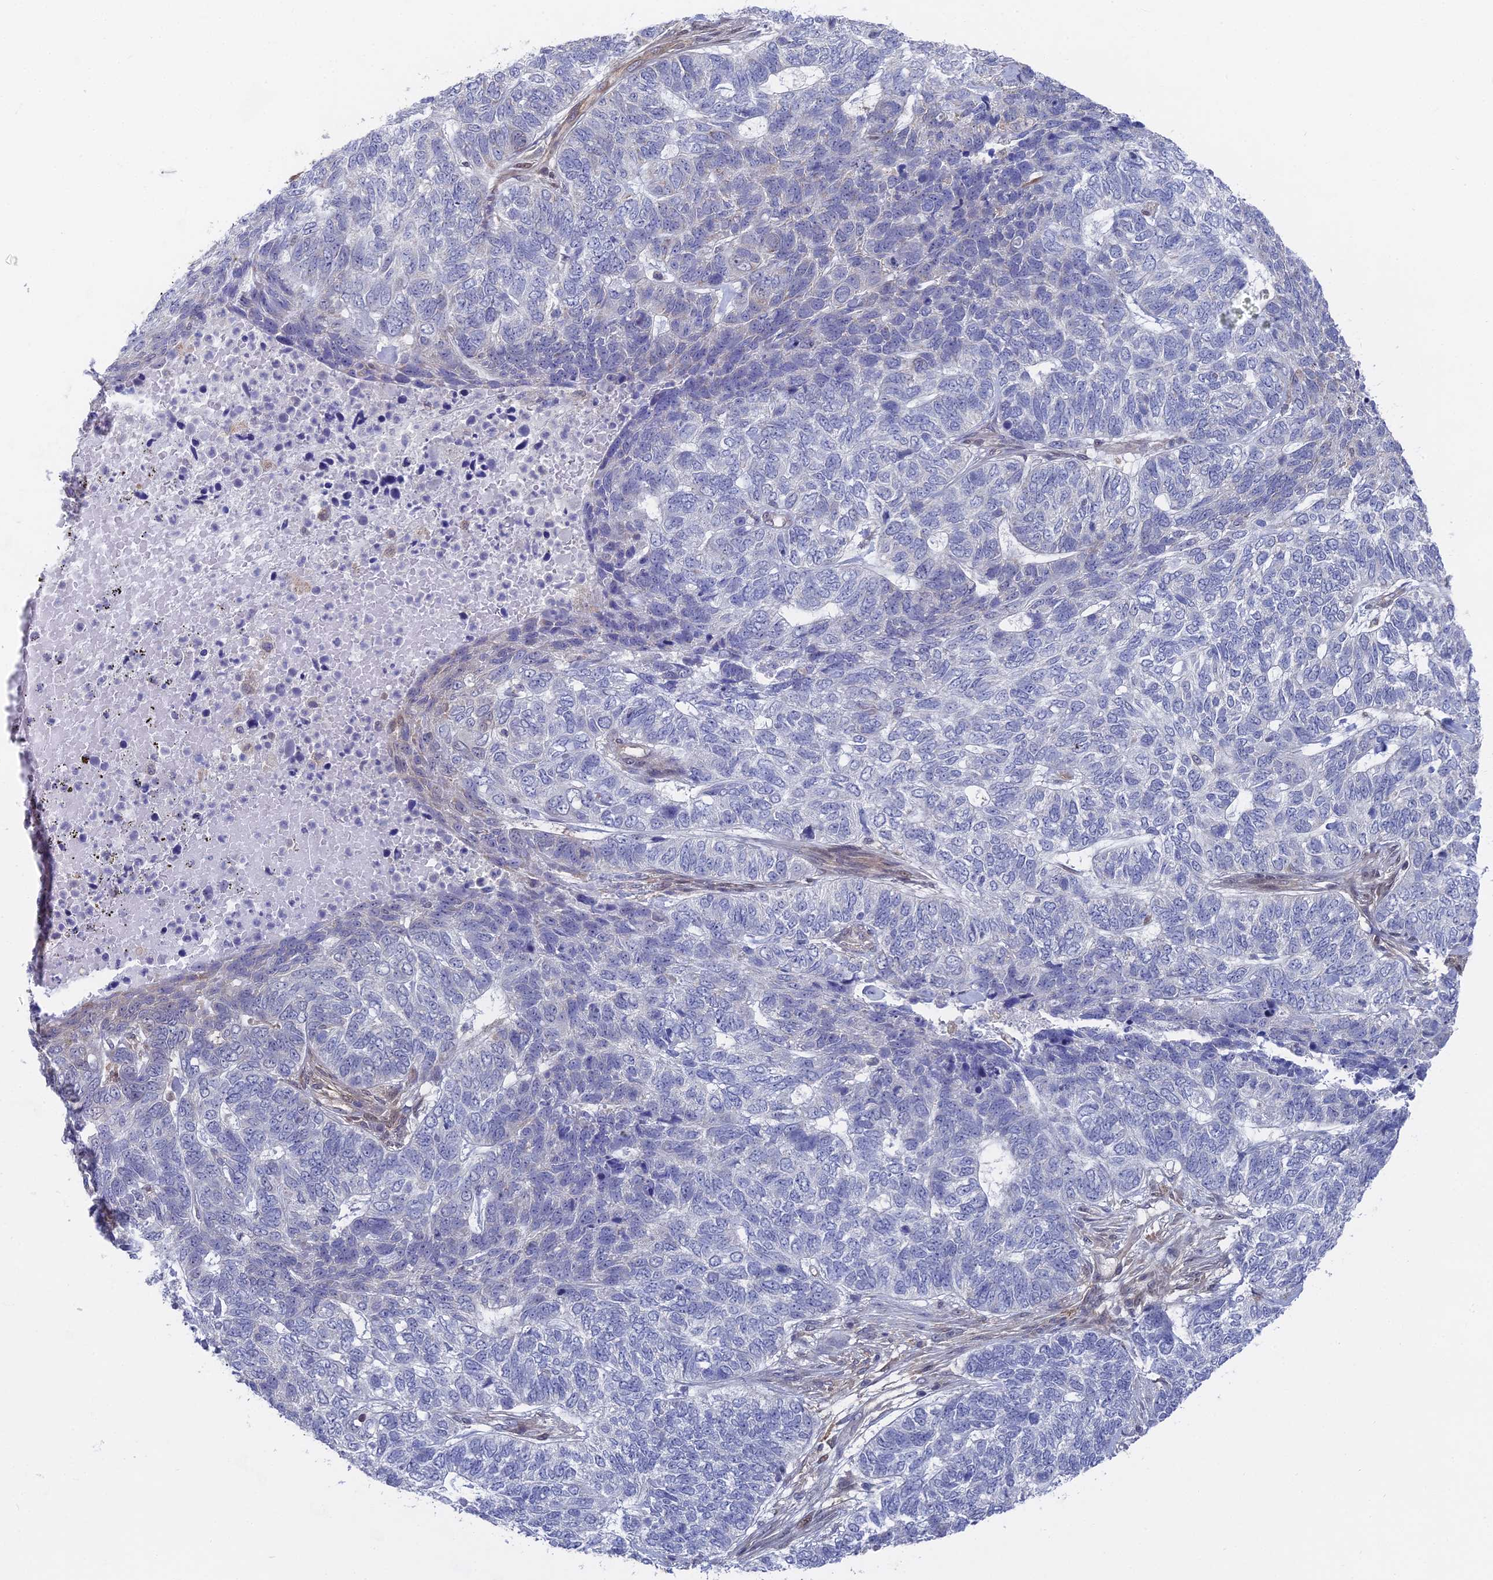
{"staining": {"intensity": "negative", "quantity": "none", "location": "none"}, "tissue": "skin cancer", "cell_type": "Tumor cells", "image_type": "cancer", "snomed": [{"axis": "morphology", "description": "Basal cell carcinoma"}, {"axis": "topography", "description": "Skin"}], "caption": "This image is of basal cell carcinoma (skin) stained with immunohistochemistry (IHC) to label a protein in brown with the nuclei are counter-stained blue. There is no staining in tumor cells. The staining was performed using DAB (3,3'-diaminobenzidine) to visualize the protein expression in brown, while the nuclei were stained in blue with hematoxylin (Magnification: 20x).", "gene": "UNC5D", "patient": {"sex": "female", "age": 65}}